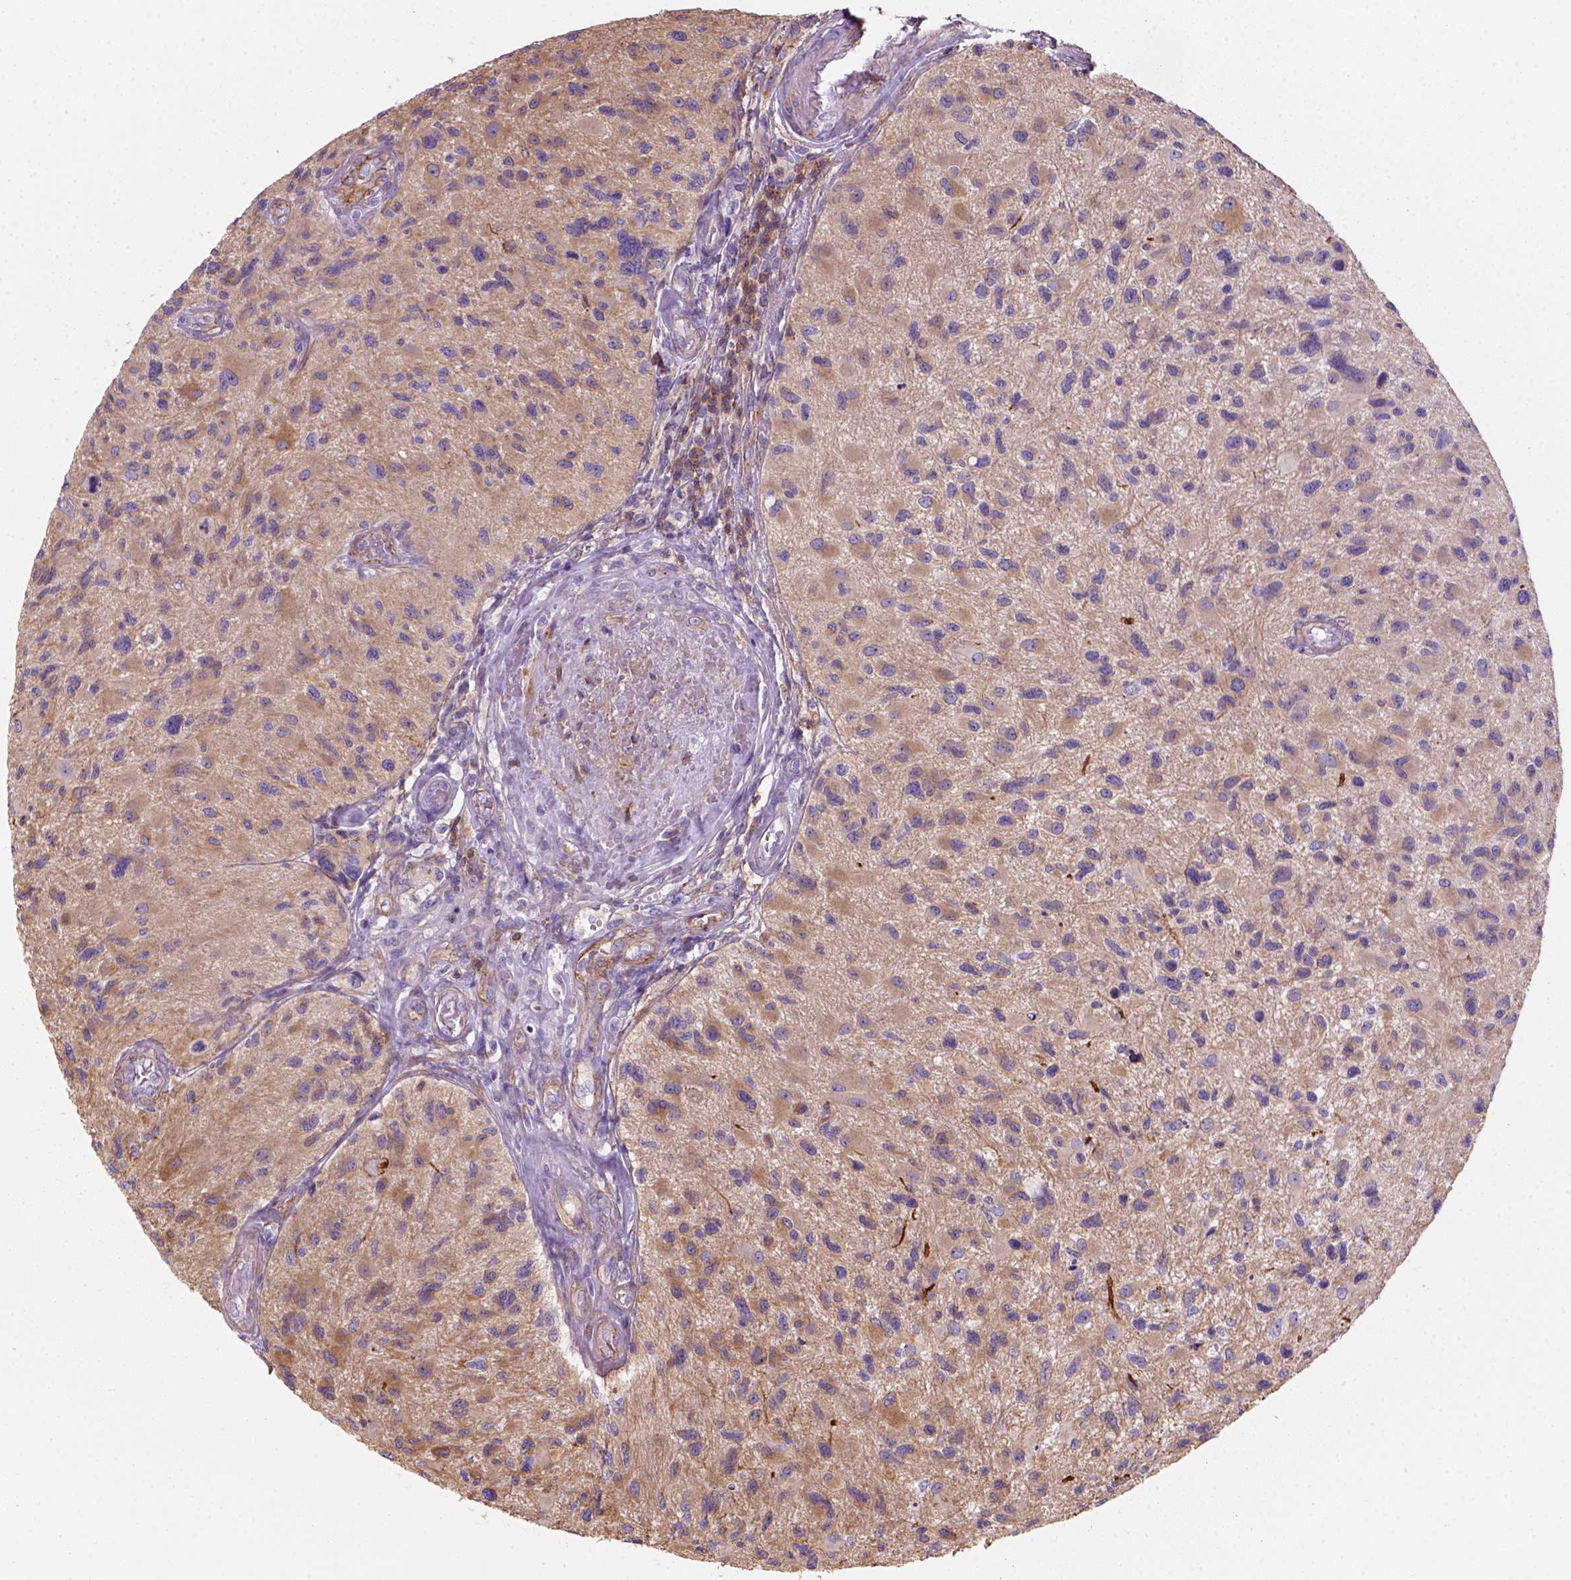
{"staining": {"intensity": "moderate", "quantity": ">75%", "location": "cytoplasmic/membranous"}, "tissue": "glioma", "cell_type": "Tumor cells", "image_type": "cancer", "snomed": [{"axis": "morphology", "description": "Glioma, malignant, NOS"}, {"axis": "morphology", "description": "Glioma, malignant, High grade"}, {"axis": "topography", "description": "Brain"}], "caption": "Tumor cells display medium levels of moderate cytoplasmic/membranous positivity in approximately >75% of cells in glioma (malignant).", "gene": "GPRC5D", "patient": {"sex": "female", "age": 71}}